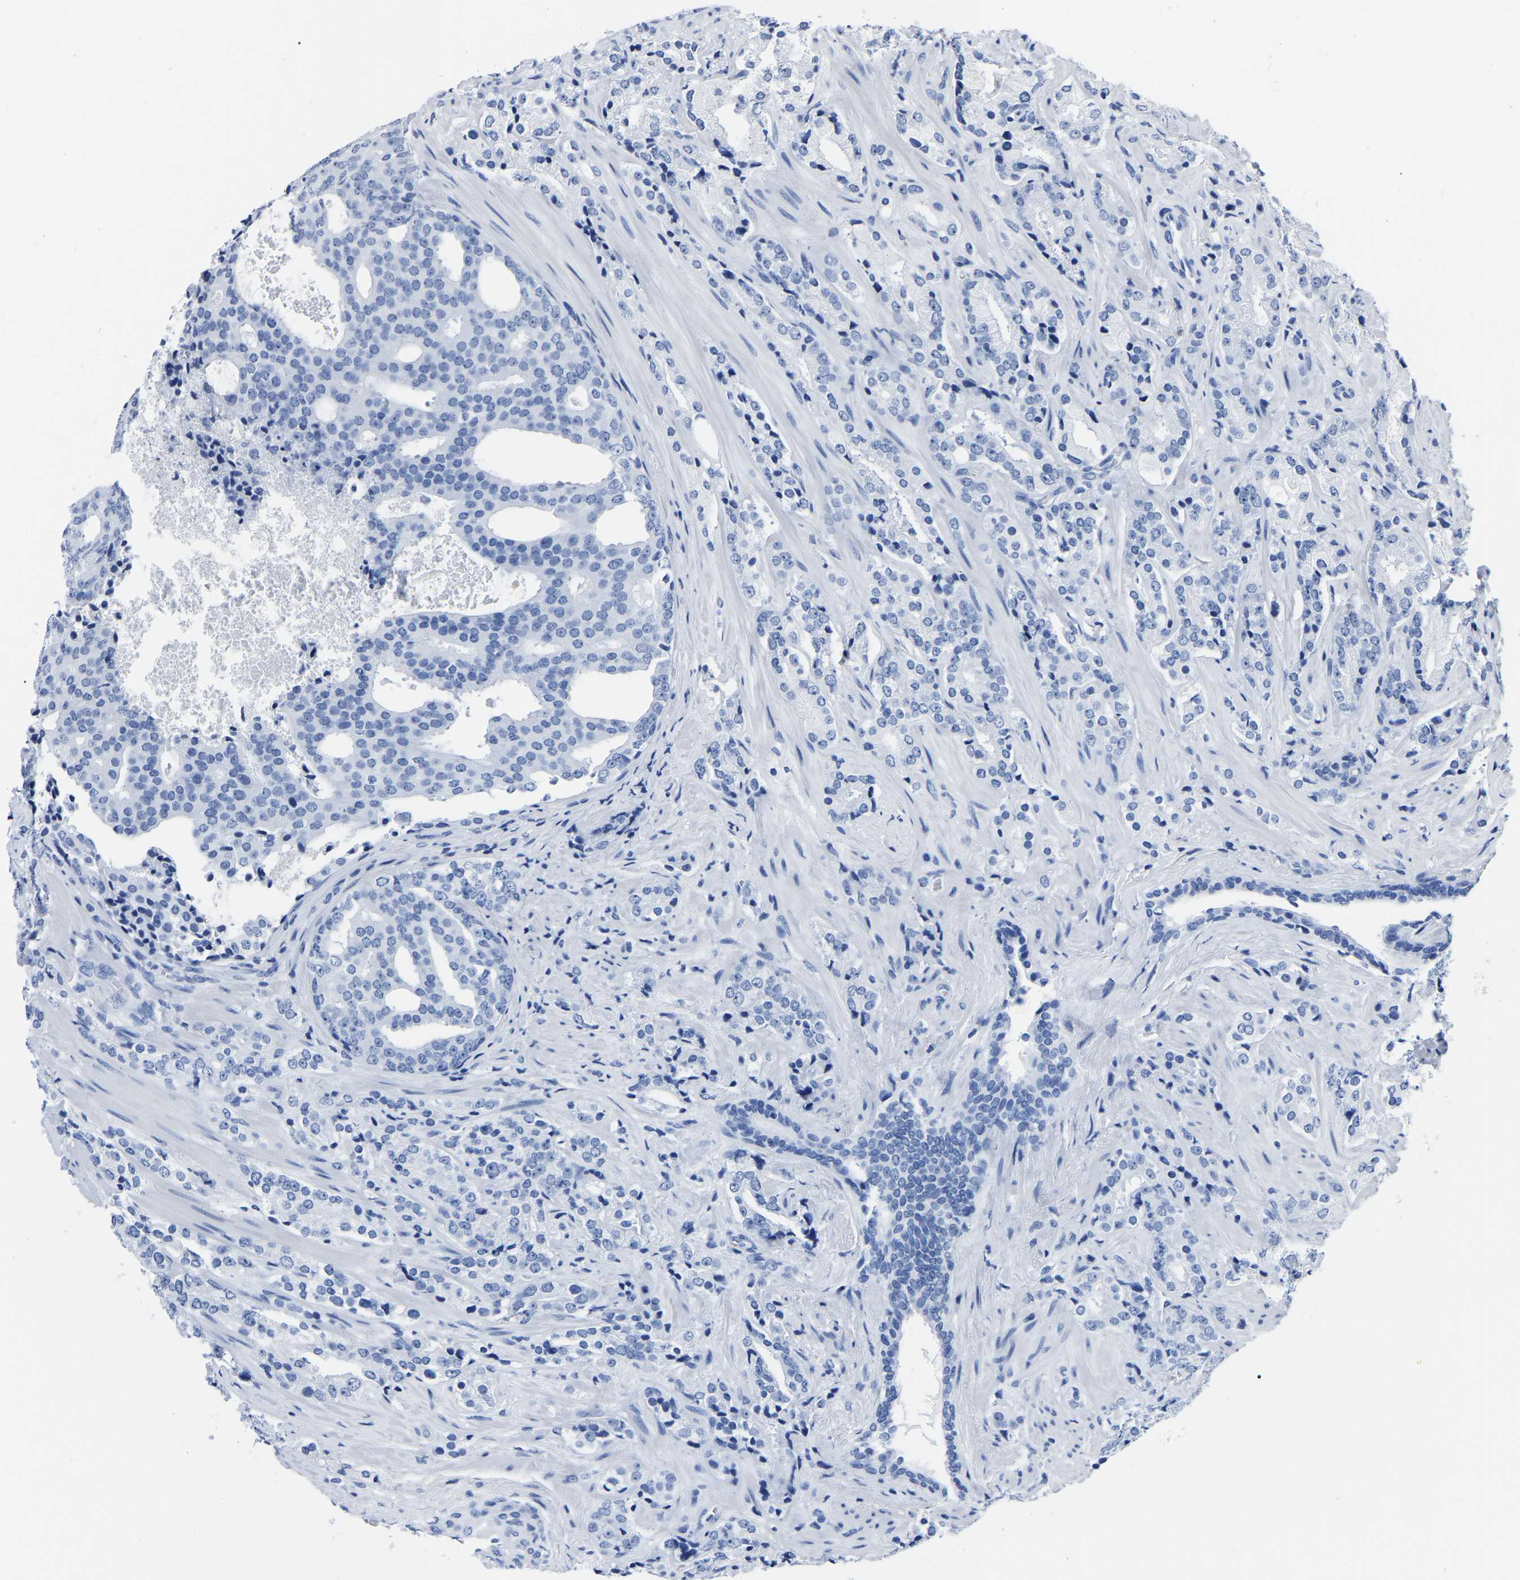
{"staining": {"intensity": "negative", "quantity": "none", "location": "none"}, "tissue": "prostate cancer", "cell_type": "Tumor cells", "image_type": "cancer", "snomed": [{"axis": "morphology", "description": "Adenocarcinoma, High grade"}, {"axis": "topography", "description": "Prostate"}], "caption": "Protein analysis of prostate high-grade adenocarcinoma shows no significant staining in tumor cells.", "gene": "IMPG2", "patient": {"sex": "male", "age": 71}}